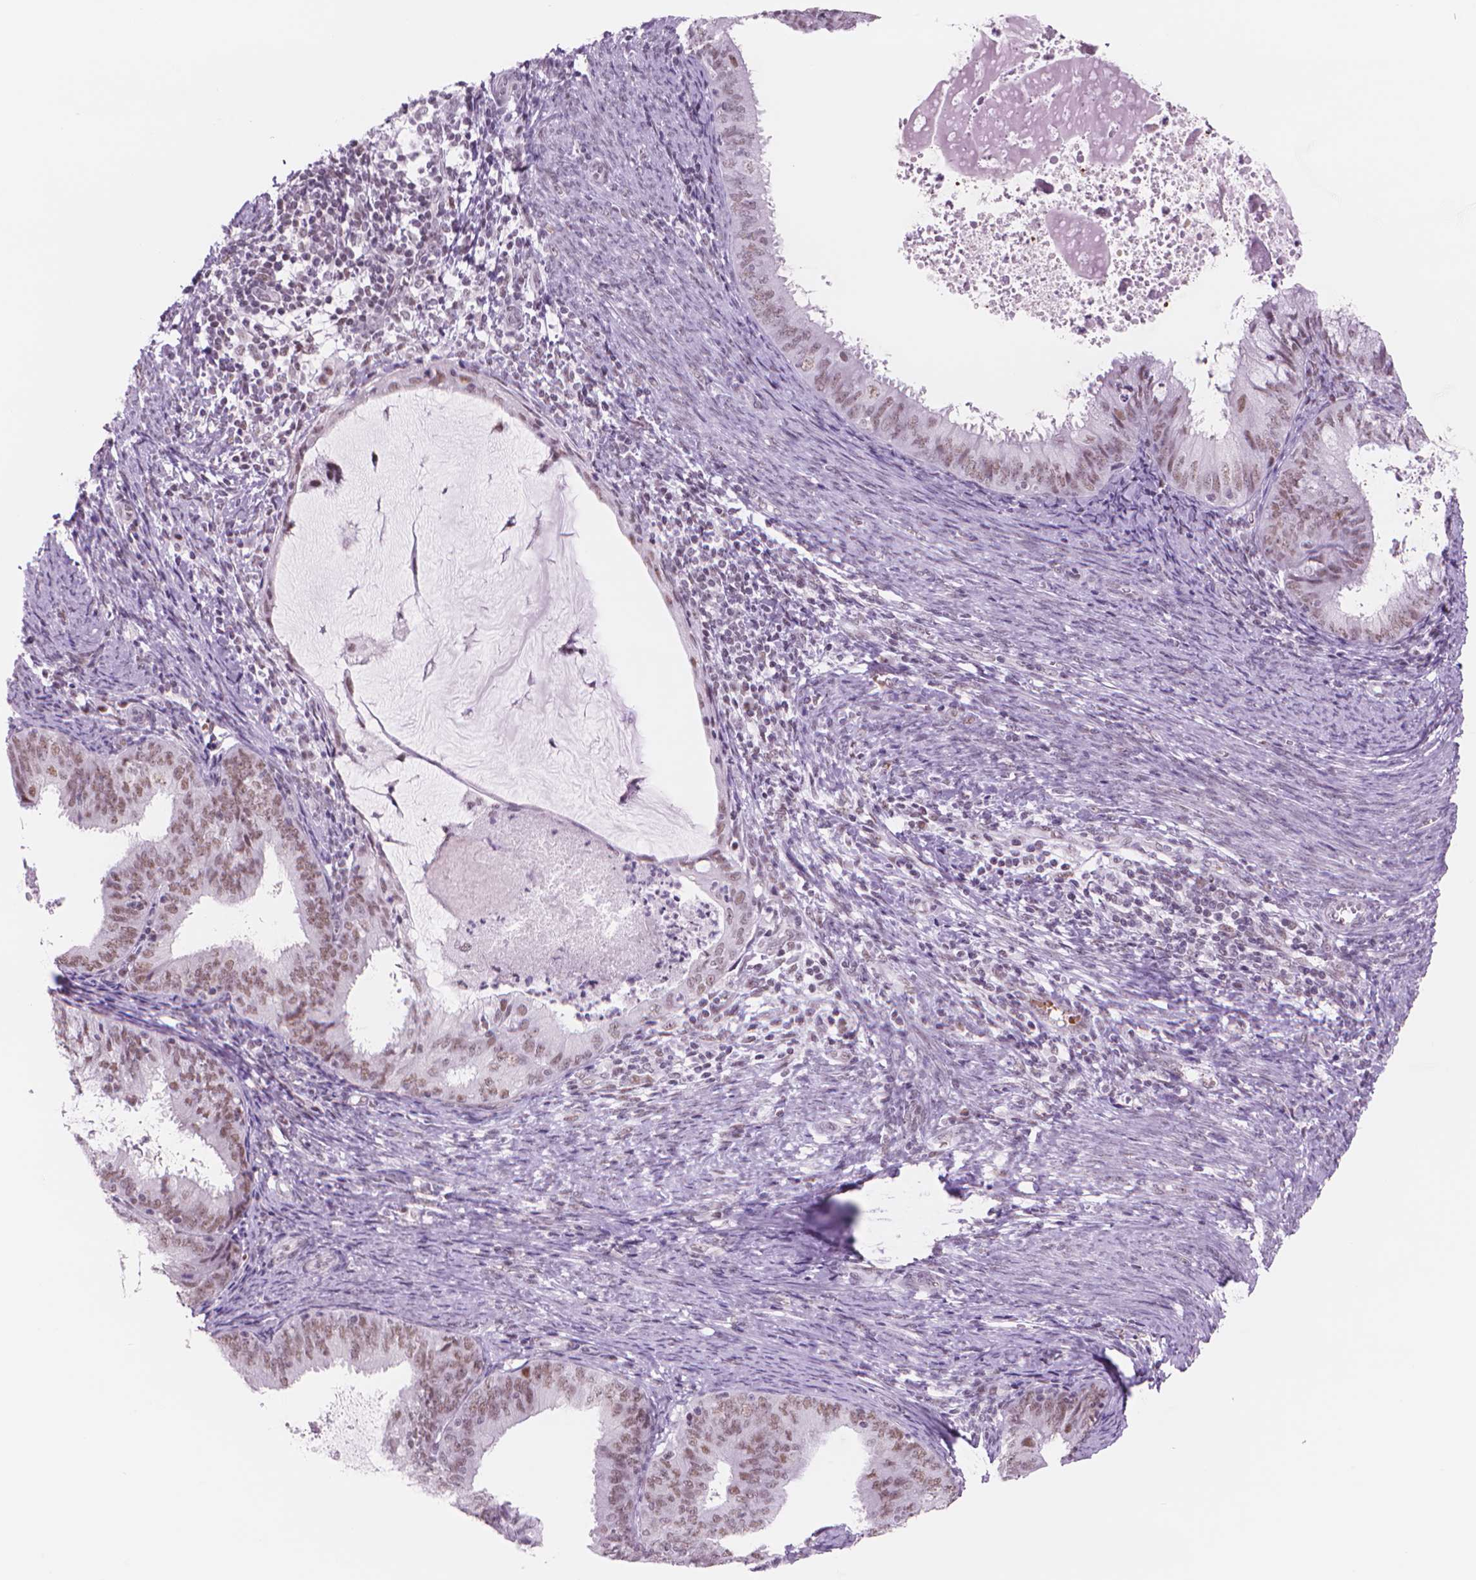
{"staining": {"intensity": "moderate", "quantity": ">75%", "location": "nuclear"}, "tissue": "endometrial cancer", "cell_type": "Tumor cells", "image_type": "cancer", "snomed": [{"axis": "morphology", "description": "Adenocarcinoma, NOS"}, {"axis": "topography", "description": "Endometrium"}], "caption": "Human endometrial cancer stained with a brown dye demonstrates moderate nuclear positive positivity in approximately >75% of tumor cells.", "gene": "POLR3D", "patient": {"sex": "female", "age": 57}}